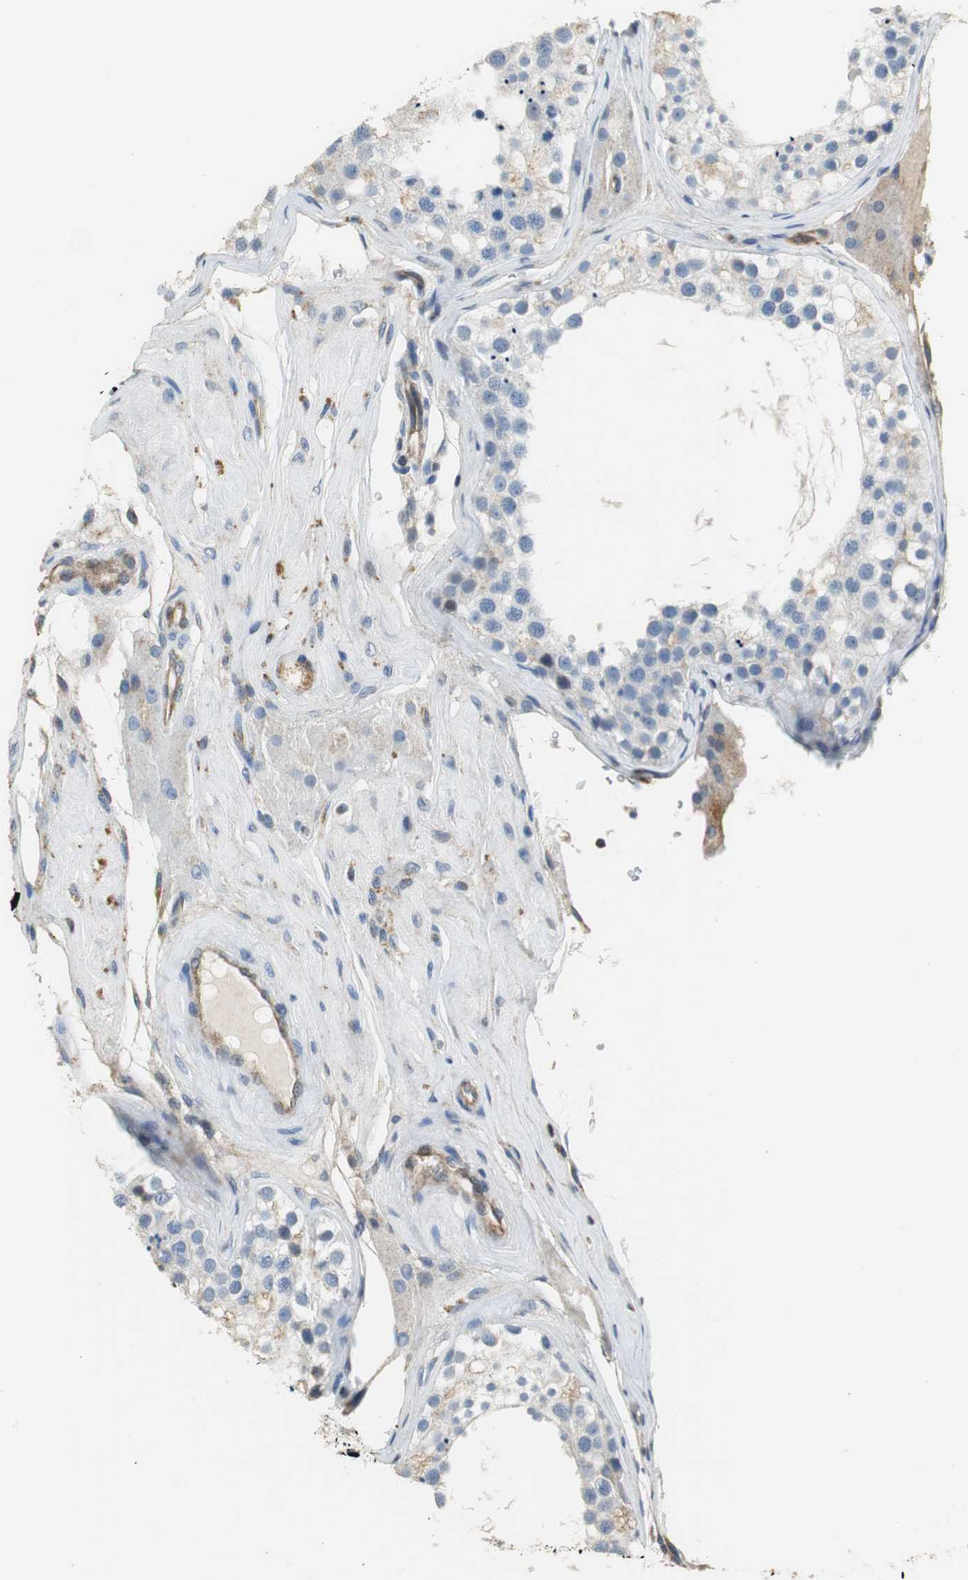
{"staining": {"intensity": "weak", "quantity": "25%-75%", "location": "cytoplasmic/membranous"}, "tissue": "testis", "cell_type": "Cells in seminiferous ducts", "image_type": "normal", "snomed": [{"axis": "morphology", "description": "Normal tissue, NOS"}, {"axis": "topography", "description": "Testis"}], "caption": "The image exhibits immunohistochemical staining of normal testis. There is weak cytoplasmic/membranous staining is present in approximately 25%-75% of cells in seminiferous ducts. Immunohistochemistry (ihc) stains the protein of interest in brown and the nuclei are stained blue.", "gene": "GSDMD", "patient": {"sex": "male", "age": 68}}